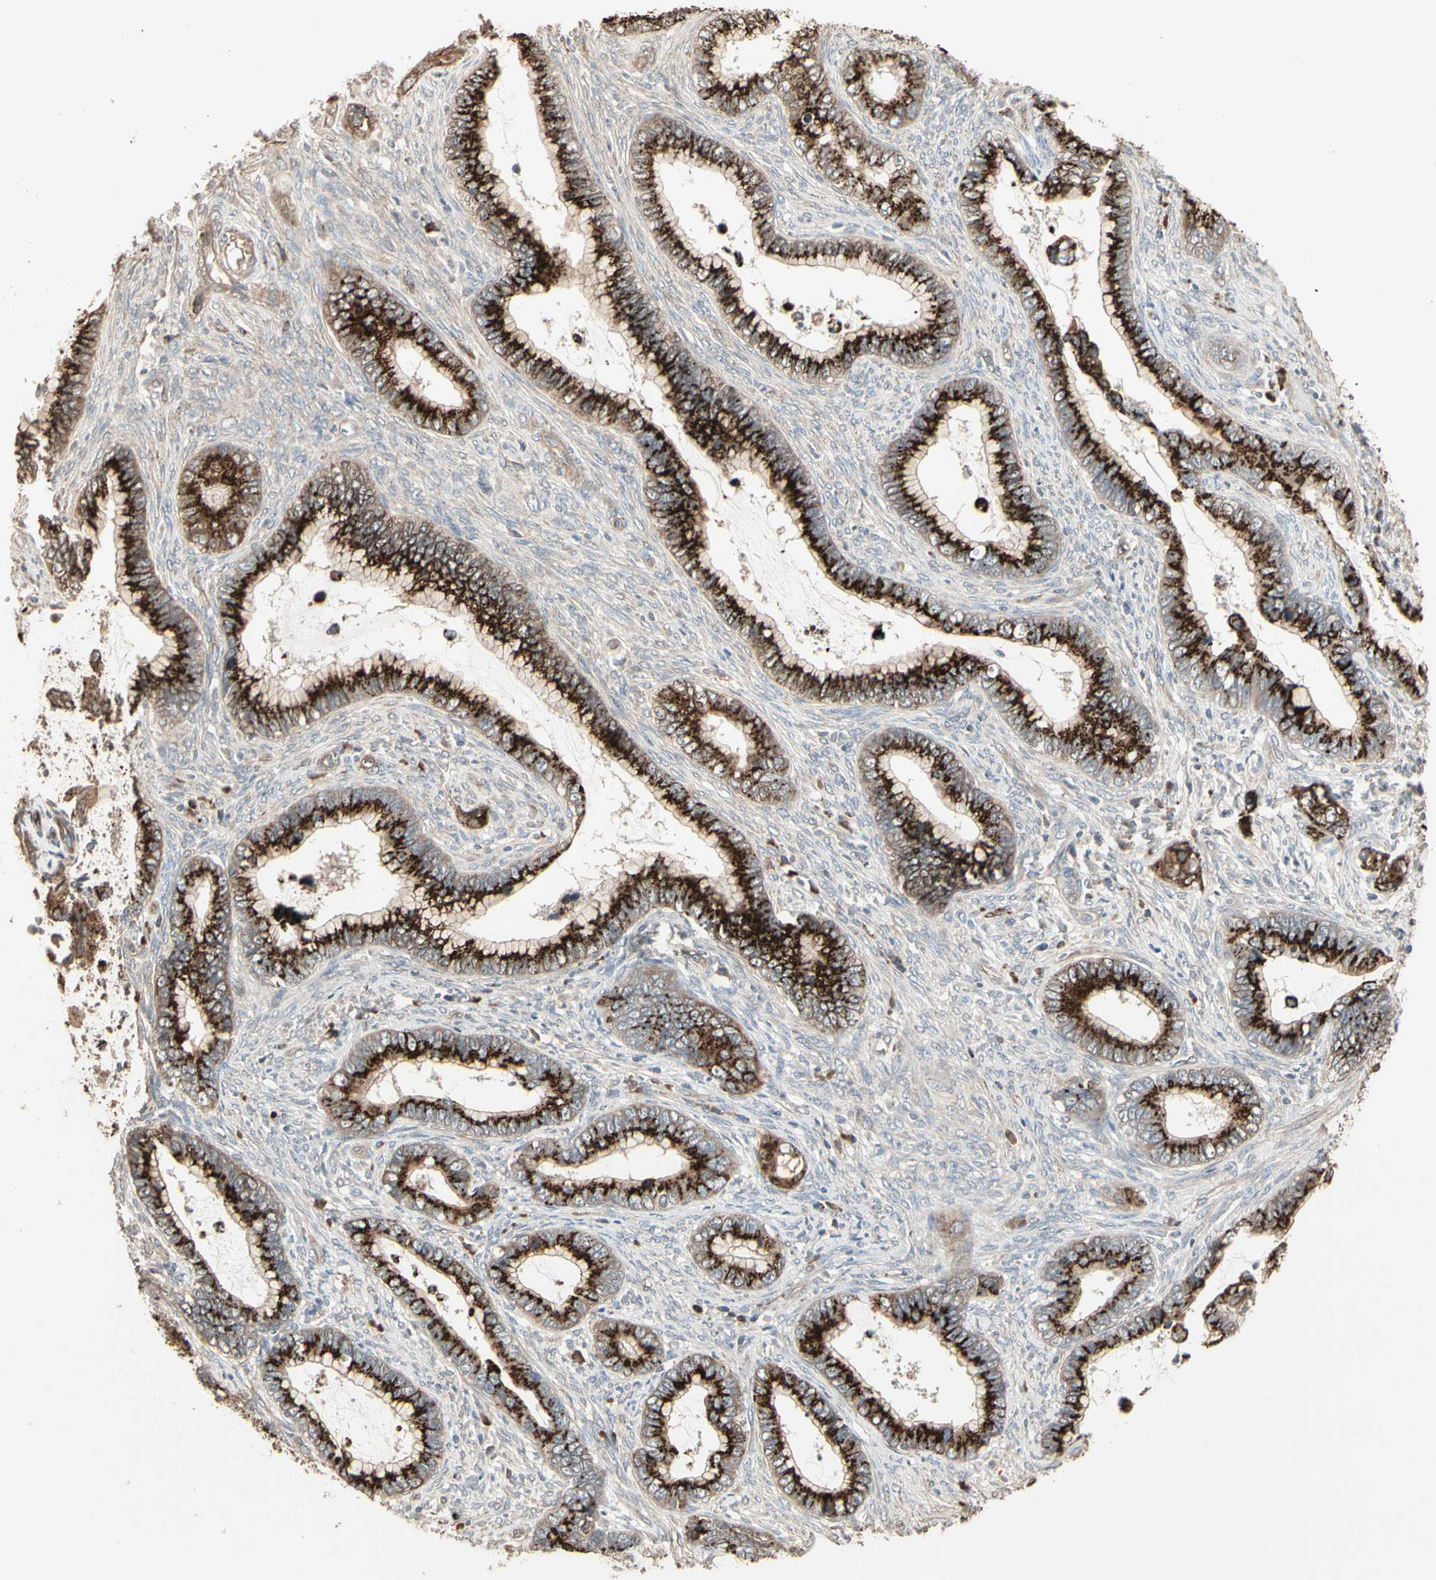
{"staining": {"intensity": "strong", "quantity": ">75%", "location": "cytoplasmic/membranous"}, "tissue": "cervical cancer", "cell_type": "Tumor cells", "image_type": "cancer", "snomed": [{"axis": "morphology", "description": "Adenocarcinoma, NOS"}, {"axis": "topography", "description": "Cervix"}], "caption": "Tumor cells reveal high levels of strong cytoplasmic/membranous expression in approximately >75% of cells in human cervical cancer (adenocarcinoma). (brown staining indicates protein expression, while blue staining denotes nuclei).", "gene": "GALNT3", "patient": {"sex": "female", "age": 44}}